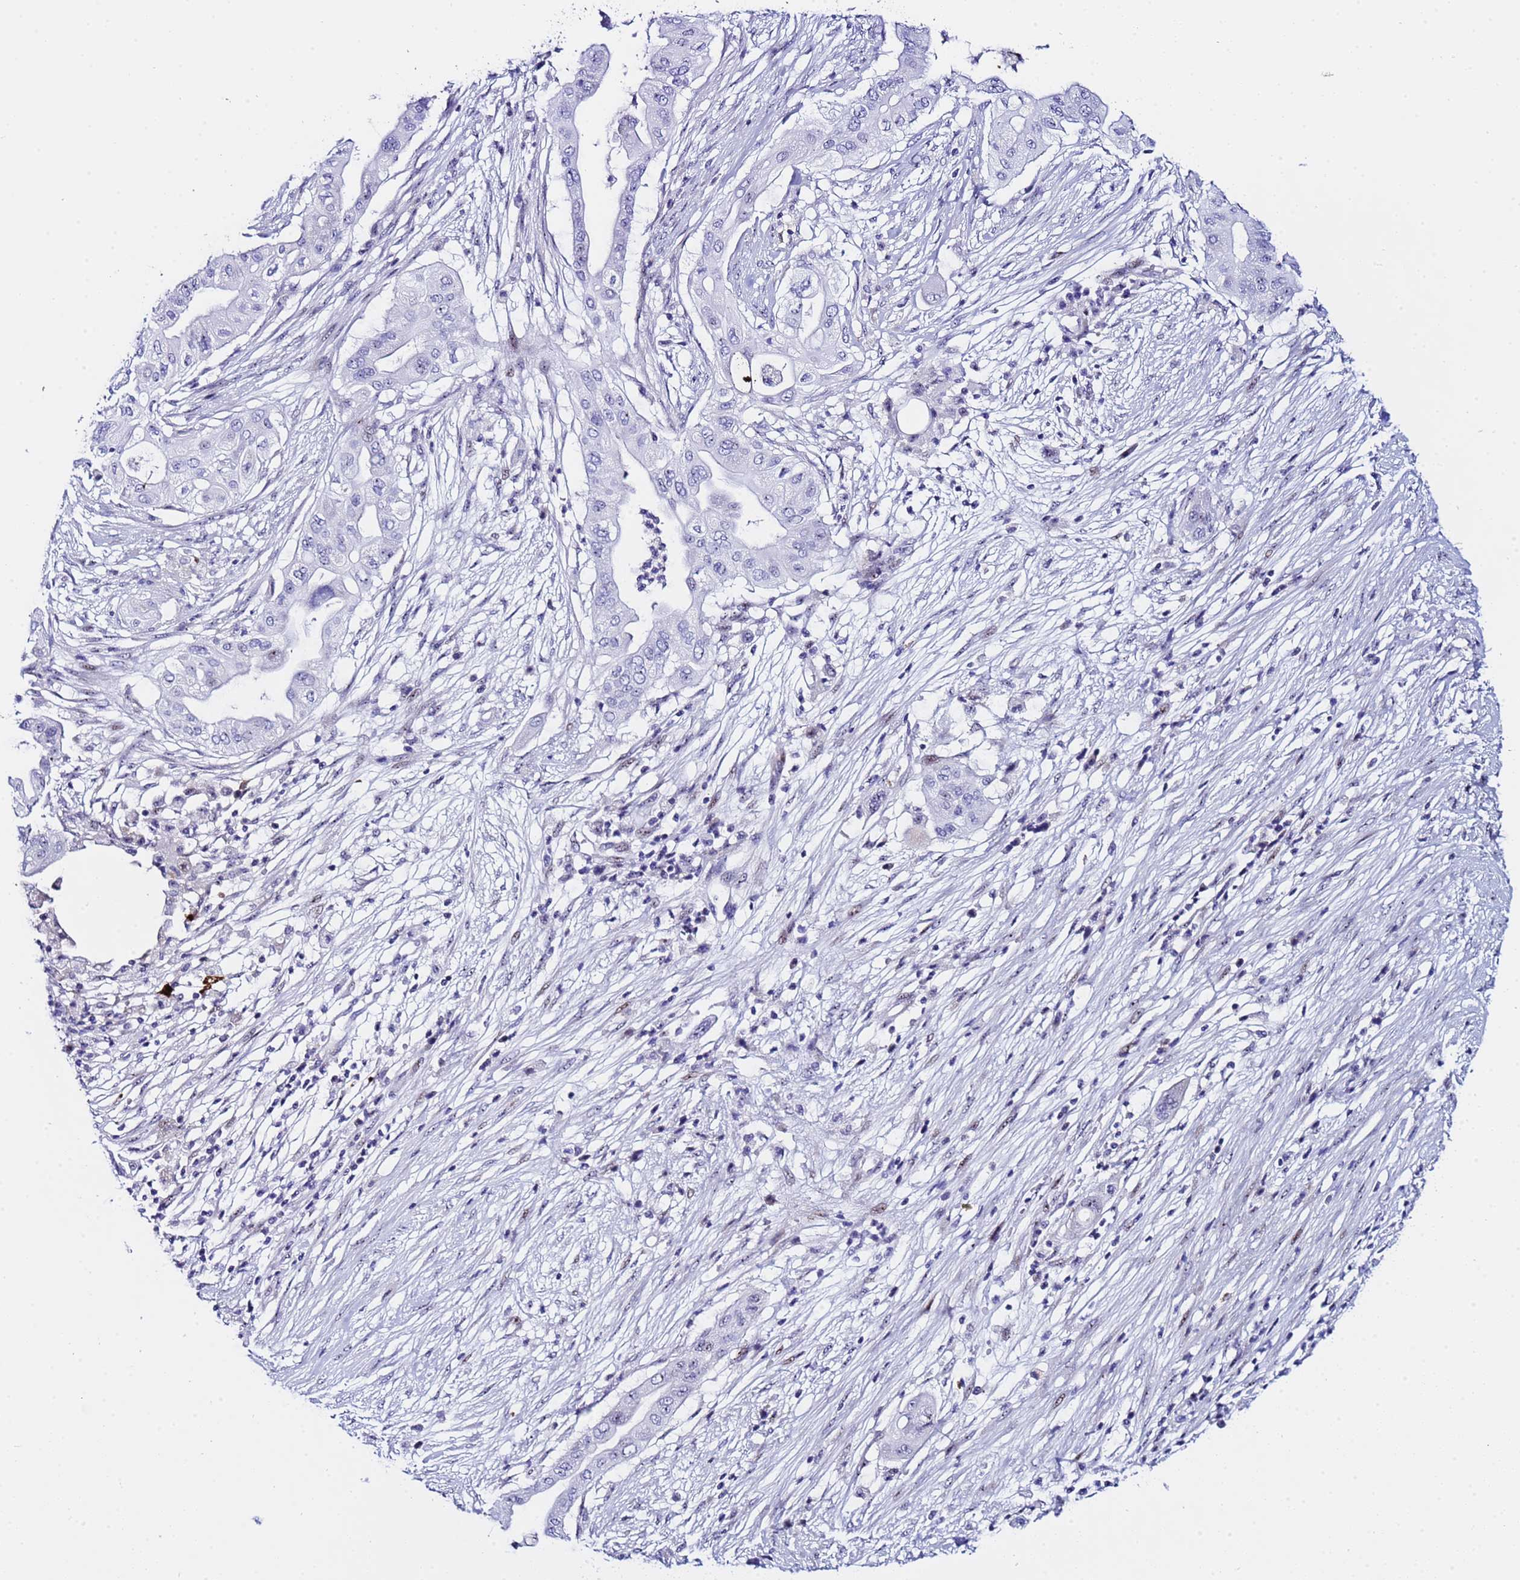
{"staining": {"intensity": "negative", "quantity": "none", "location": "none"}, "tissue": "pancreatic cancer", "cell_type": "Tumor cells", "image_type": "cancer", "snomed": [{"axis": "morphology", "description": "Adenocarcinoma, NOS"}, {"axis": "topography", "description": "Pancreas"}], "caption": "High magnification brightfield microscopy of pancreatic cancer stained with DAB (3,3'-diaminobenzidine) (brown) and counterstained with hematoxylin (blue): tumor cells show no significant staining.", "gene": "POP5", "patient": {"sex": "male", "age": 68}}